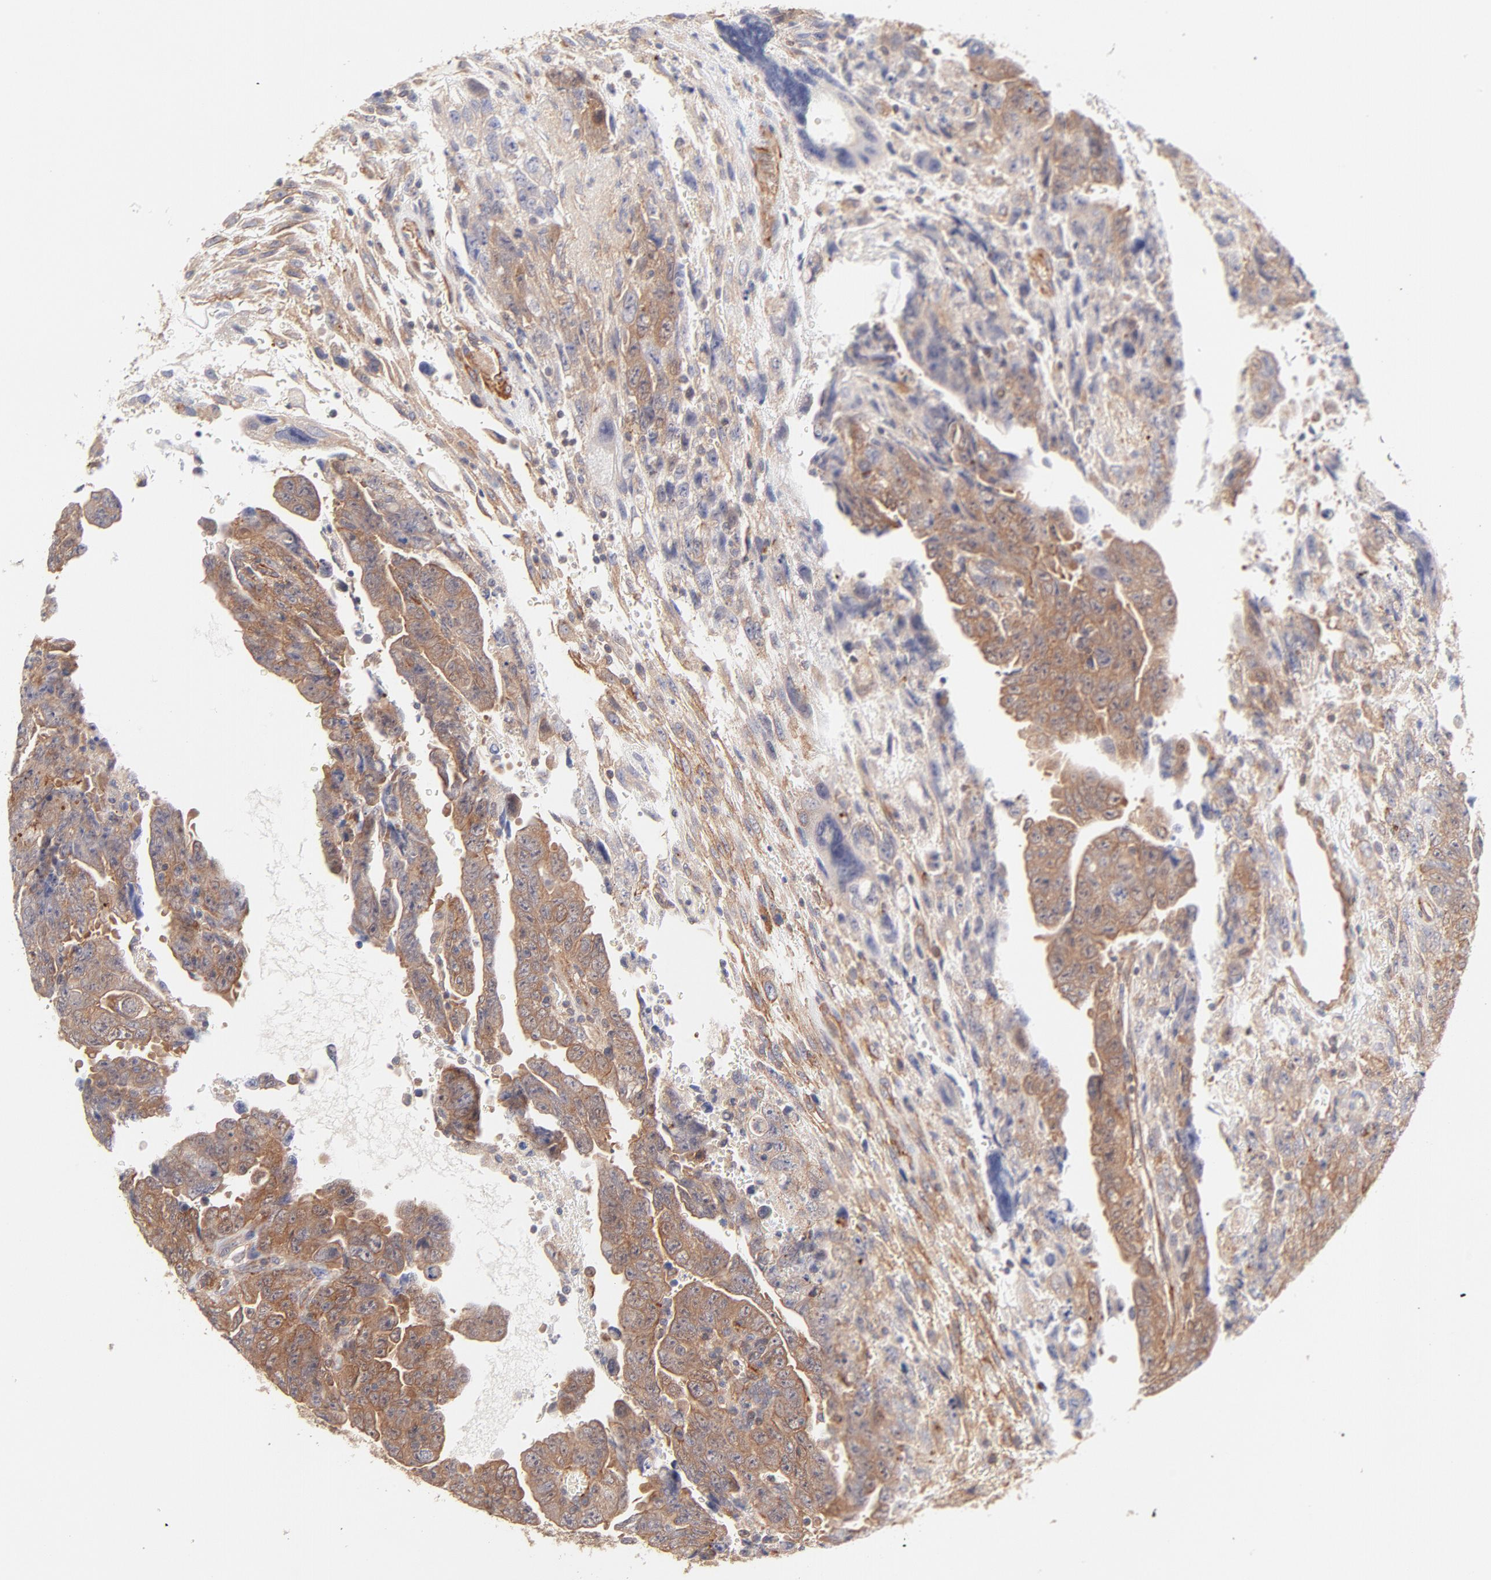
{"staining": {"intensity": "strong", "quantity": ">75%", "location": "cytoplasmic/membranous"}, "tissue": "testis cancer", "cell_type": "Tumor cells", "image_type": "cancer", "snomed": [{"axis": "morphology", "description": "Carcinoma, Embryonal, NOS"}, {"axis": "topography", "description": "Testis"}], "caption": "Testis cancer (embryonal carcinoma) stained with DAB IHC demonstrates high levels of strong cytoplasmic/membranous expression in about >75% of tumor cells.", "gene": "LDLRAP1", "patient": {"sex": "male", "age": 28}}